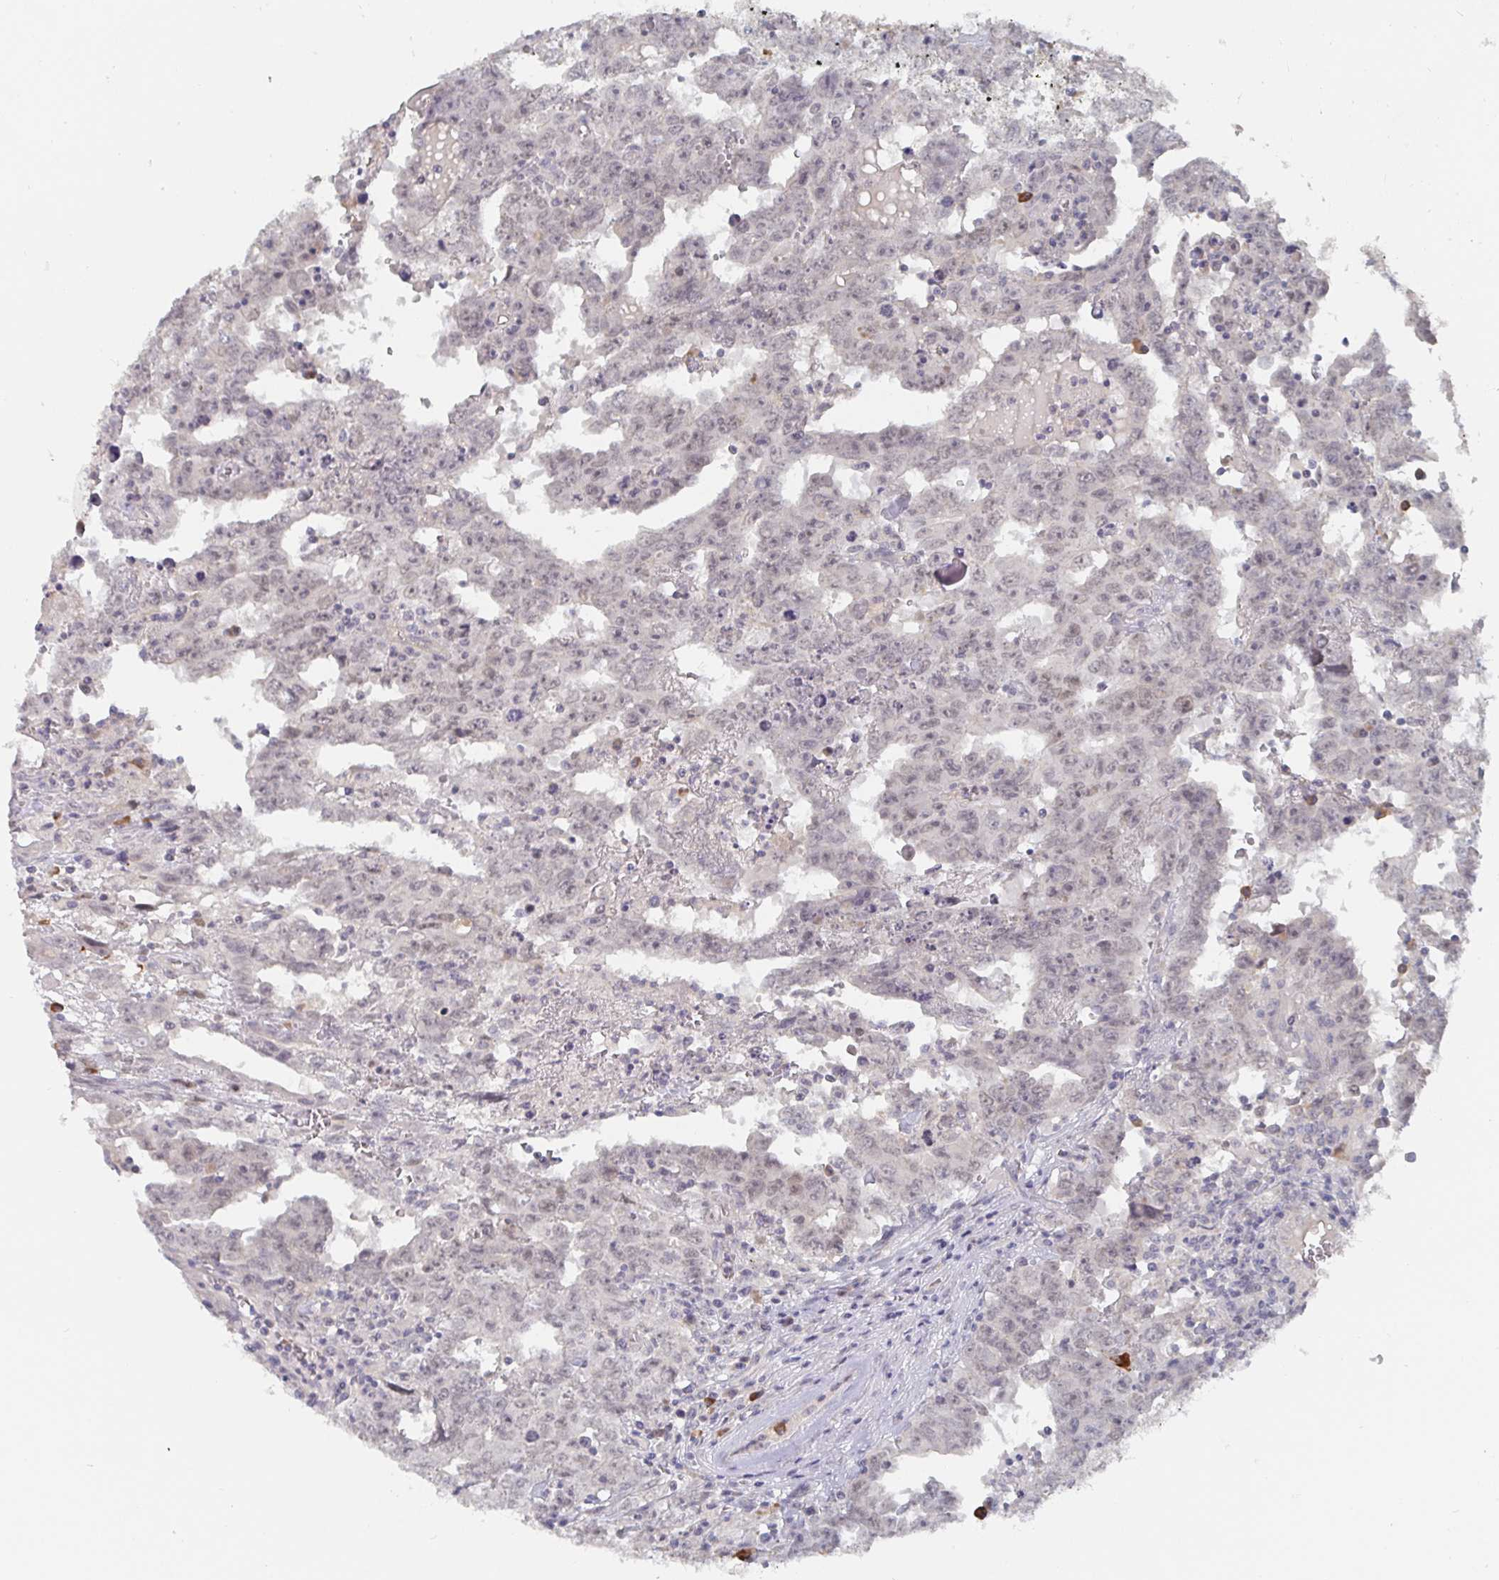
{"staining": {"intensity": "weak", "quantity": "<25%", "location": "nuclear"}, "tissue": "testis cancer", "cell_type": "Tumor cells", "image_type": "cancer", "snomed": [{"axis": "morphology", "description": "Carcinoma, Embryonal, NOS"}, {"axis": "topography", "description": "Testis"}], "caption": "High magnification brightfield microscopy of testis cancer stained with DAB (brown) and counterstained with hematoxylin (blue): tumor cells show no significant staining.", "gene": "MEIS1", "patient": {"sex": "male", "age": 22}}